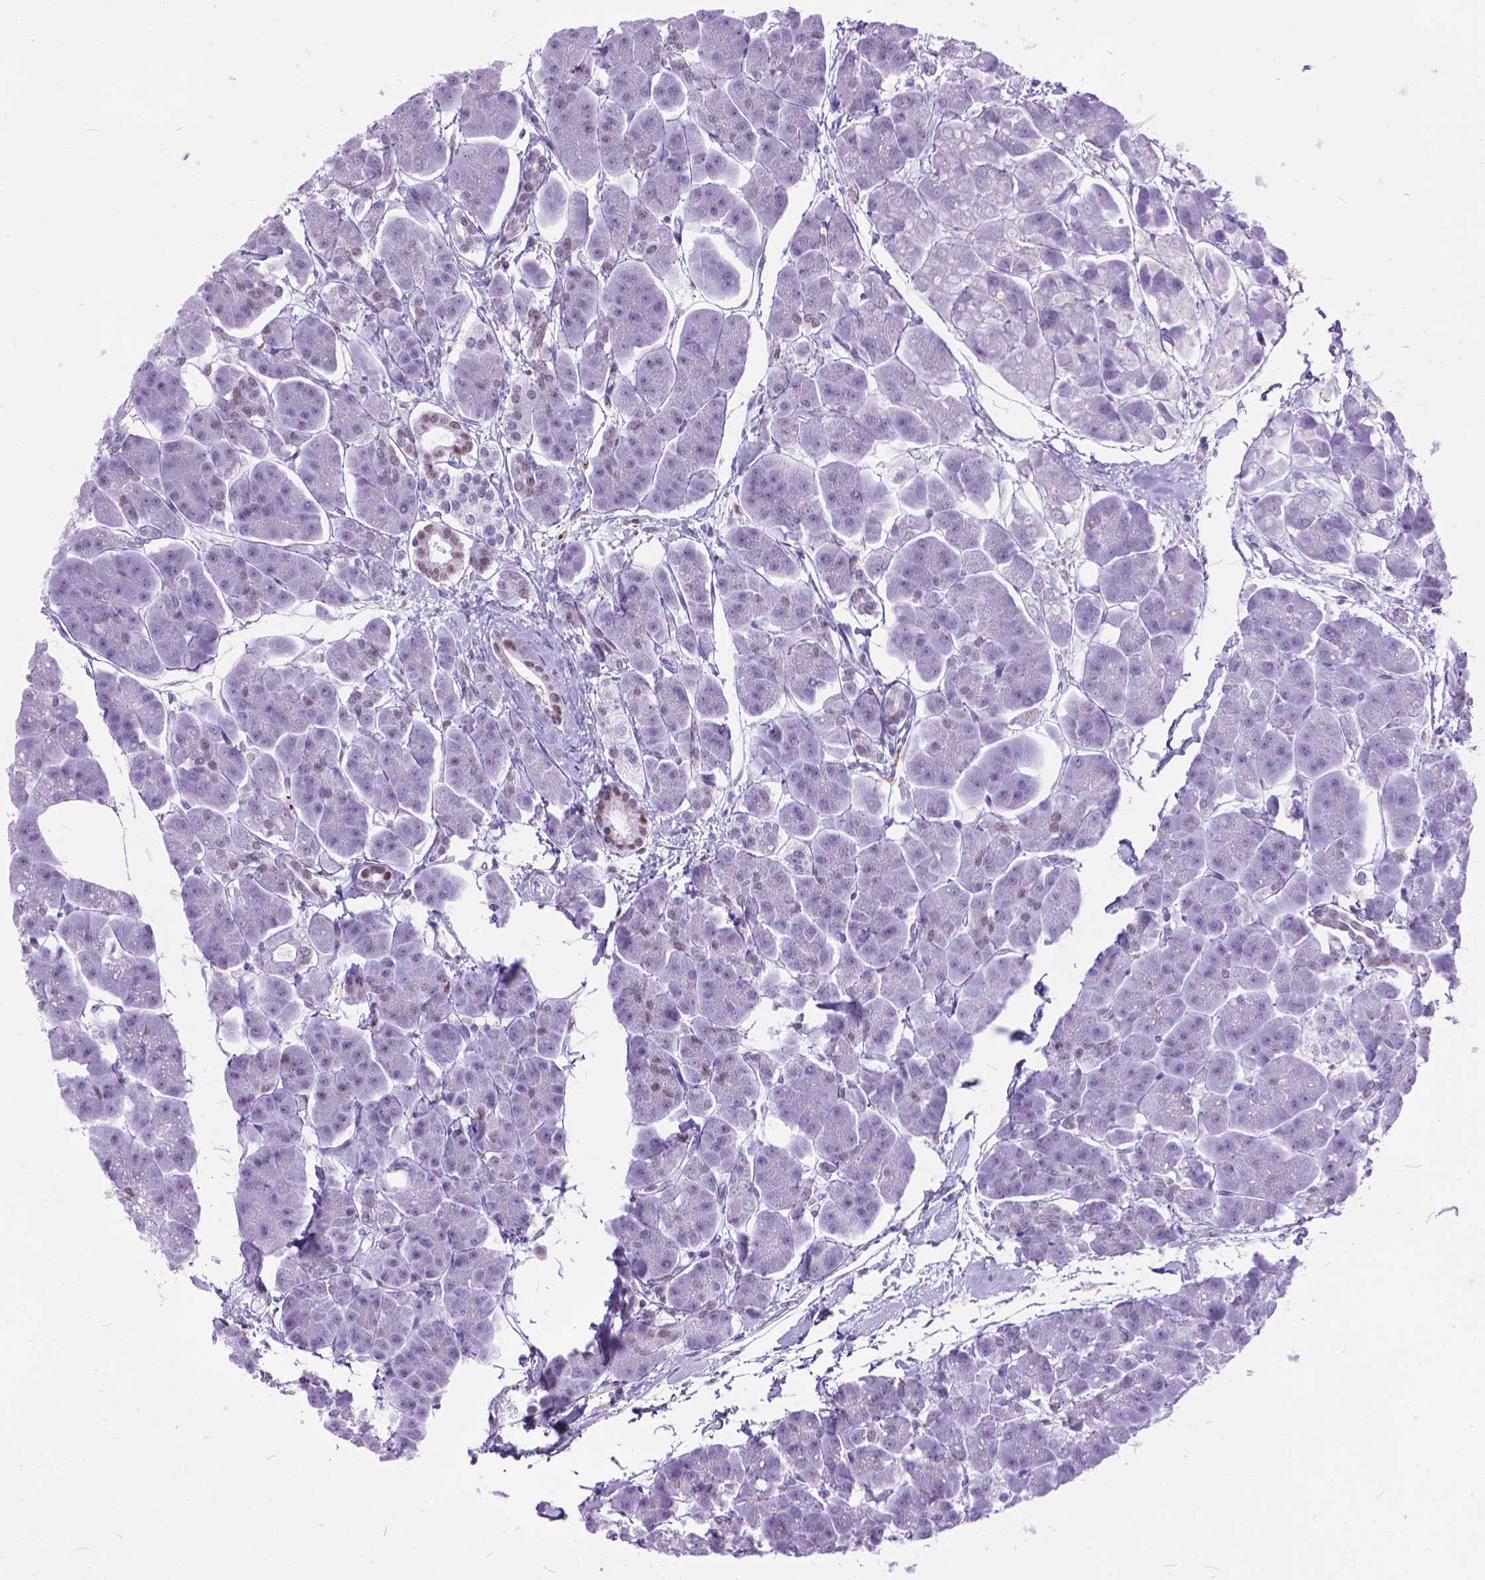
{"staining": {"intensity": "moderate", "quantity": "25%-75%", "location": "nuclear"}, "tissue": "pancreas", "cell_type": "Exocrine glandular cells", "image_type": "normal", "snomed": [{"axis": "morphology", "description": "Normal tissue, NOS"}, {"axis": "topography", "description": "Adipose tissue"}, {"axis": "topography", "description": "Pancreas"}, {"axis": "topography", "description": "Peripheral nerve tissue"}], "caption": "Immunohistochemistry (IHC) image of normal pancreas stained for a protein (brown), which shows medium levels of moderate nuclear staining in about 25%-75% of exocrine glandular cells.", "gene": "POLE4", "patient": {"sex": "female", "age": 58}}